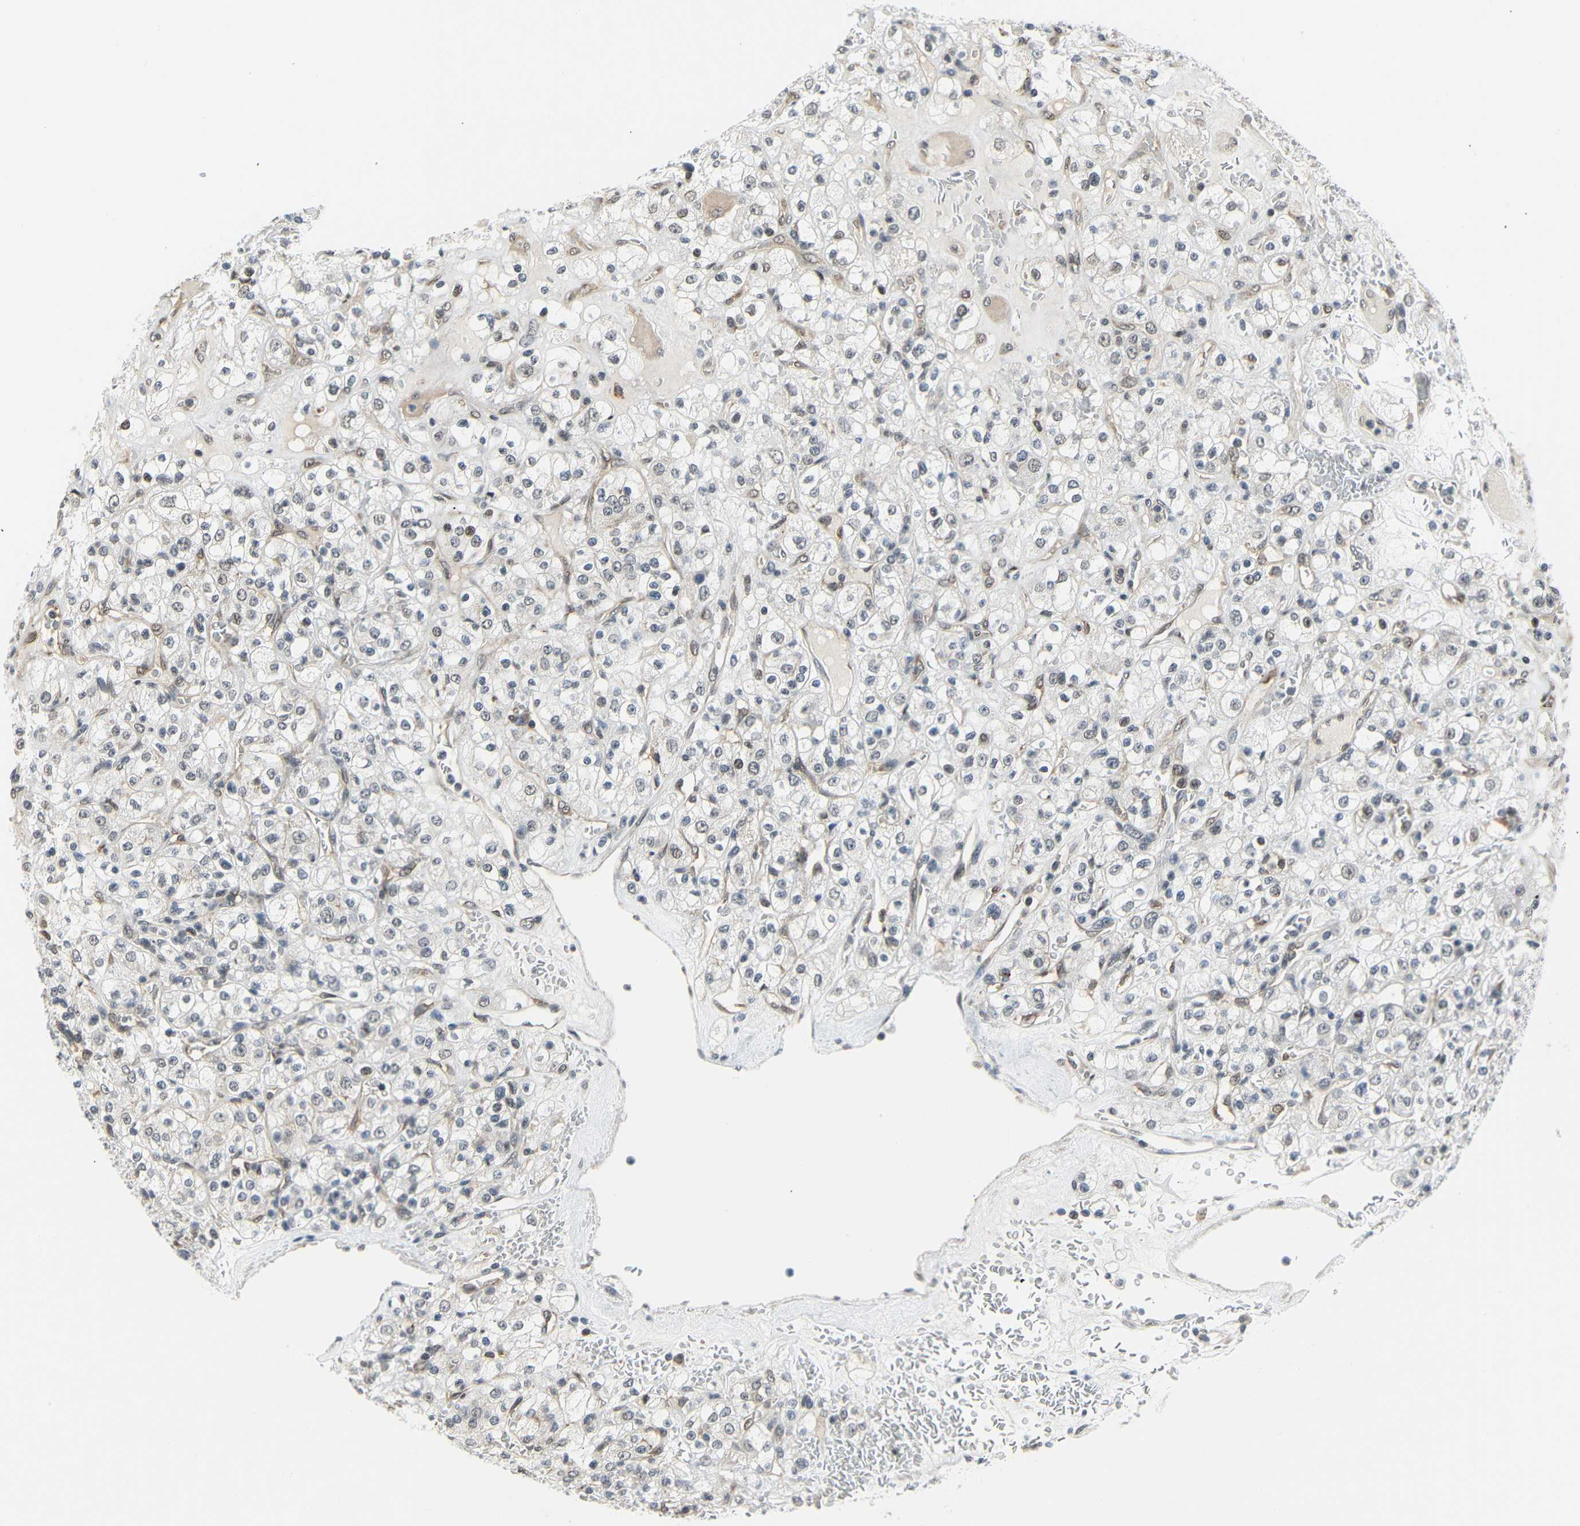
{"staining": {"intensity": "moderate", "quantity": "<25%", "location": "nuclear"}, "tissue": "renal cancer", "cell_type": "Tumor cells", "image_type": "cancer", "snomed": [{"axis": "morphology", "description": "Normal tissue, NOS"}, {"axis": "morphology", "description": "Adenocarcinoma, NOS"}, {"axis": "topography", "description": "Kidney"}], "caption": "There is low levels of moderate nuclear positivity in tumor cells of renal adenocarcinoma, as demonstrated by immunohistochemical staining (brown color).", "gene": "IMPG2", "patient": {"sex": "female", "age": 72}}